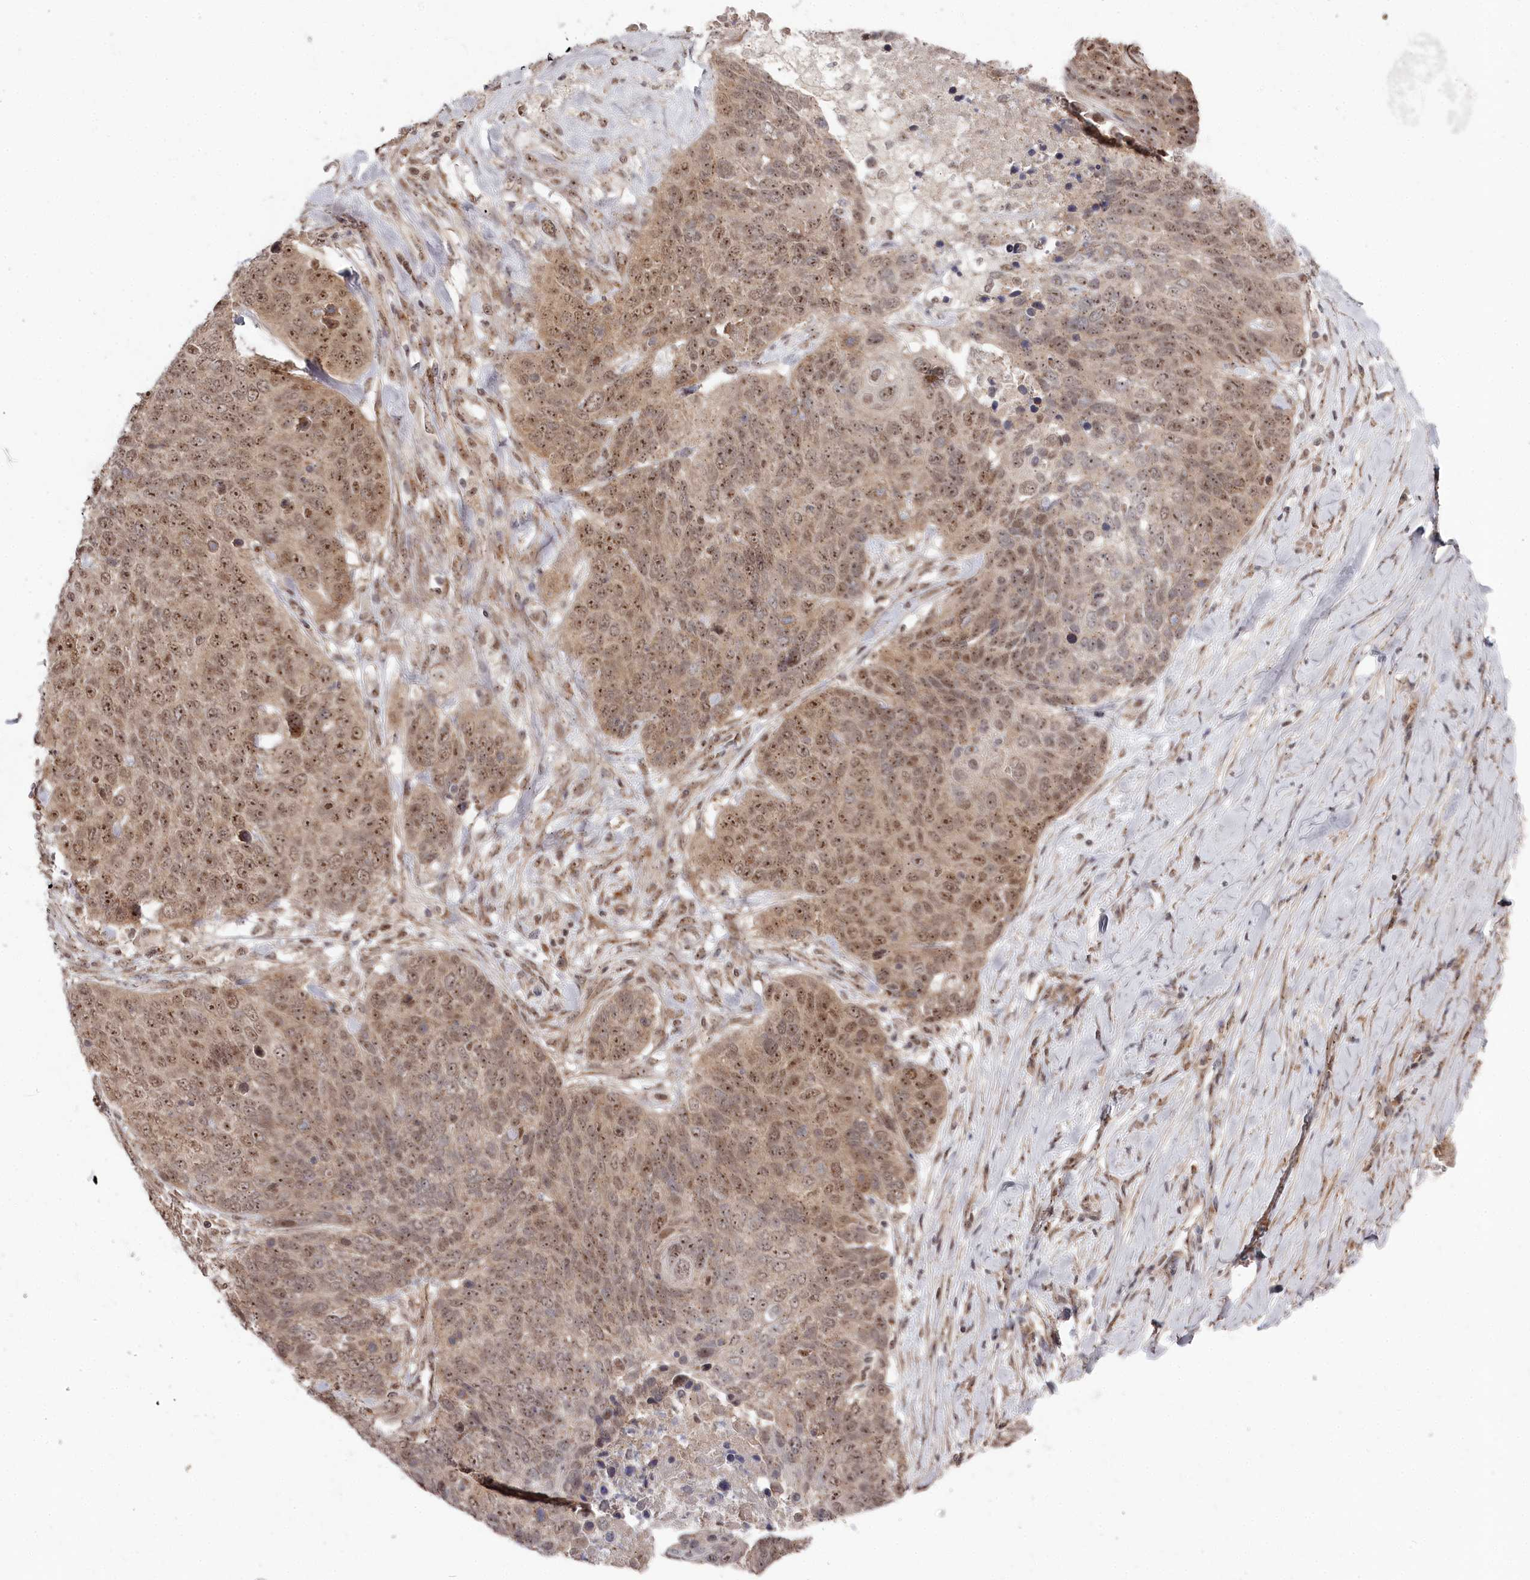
{"staining": {"intensity": "moderate", "quantity": ">75%", "location": "cytoplasmic/membranous,nuclear"}, "tissue": "lung cancer", "cell_type": "Tumor cells", "image_type": "cancer", "snomed": [{"axis": "morphology", "description": "Normal tissue, NOS"}, {"axis": "morphology", "description": "Squamous cell carcinoma, NOS"}, {"axis": "topography", "description": "Lymph node"}, {"axis": "topography", "description": "Lung"}], "caption": "This photomicrograph displays lung cancer (squamous cell carcinoma) stained with immunohistochemistry (IHC) to label a protein in brown. The cytoplasmic/membranous and nuclear of tumor cells show moderate positivity for the protein. Nuclei are counter-stained blue.", "gene": "EXOSC1", "patient": {"sex": "male", "age": 66}}